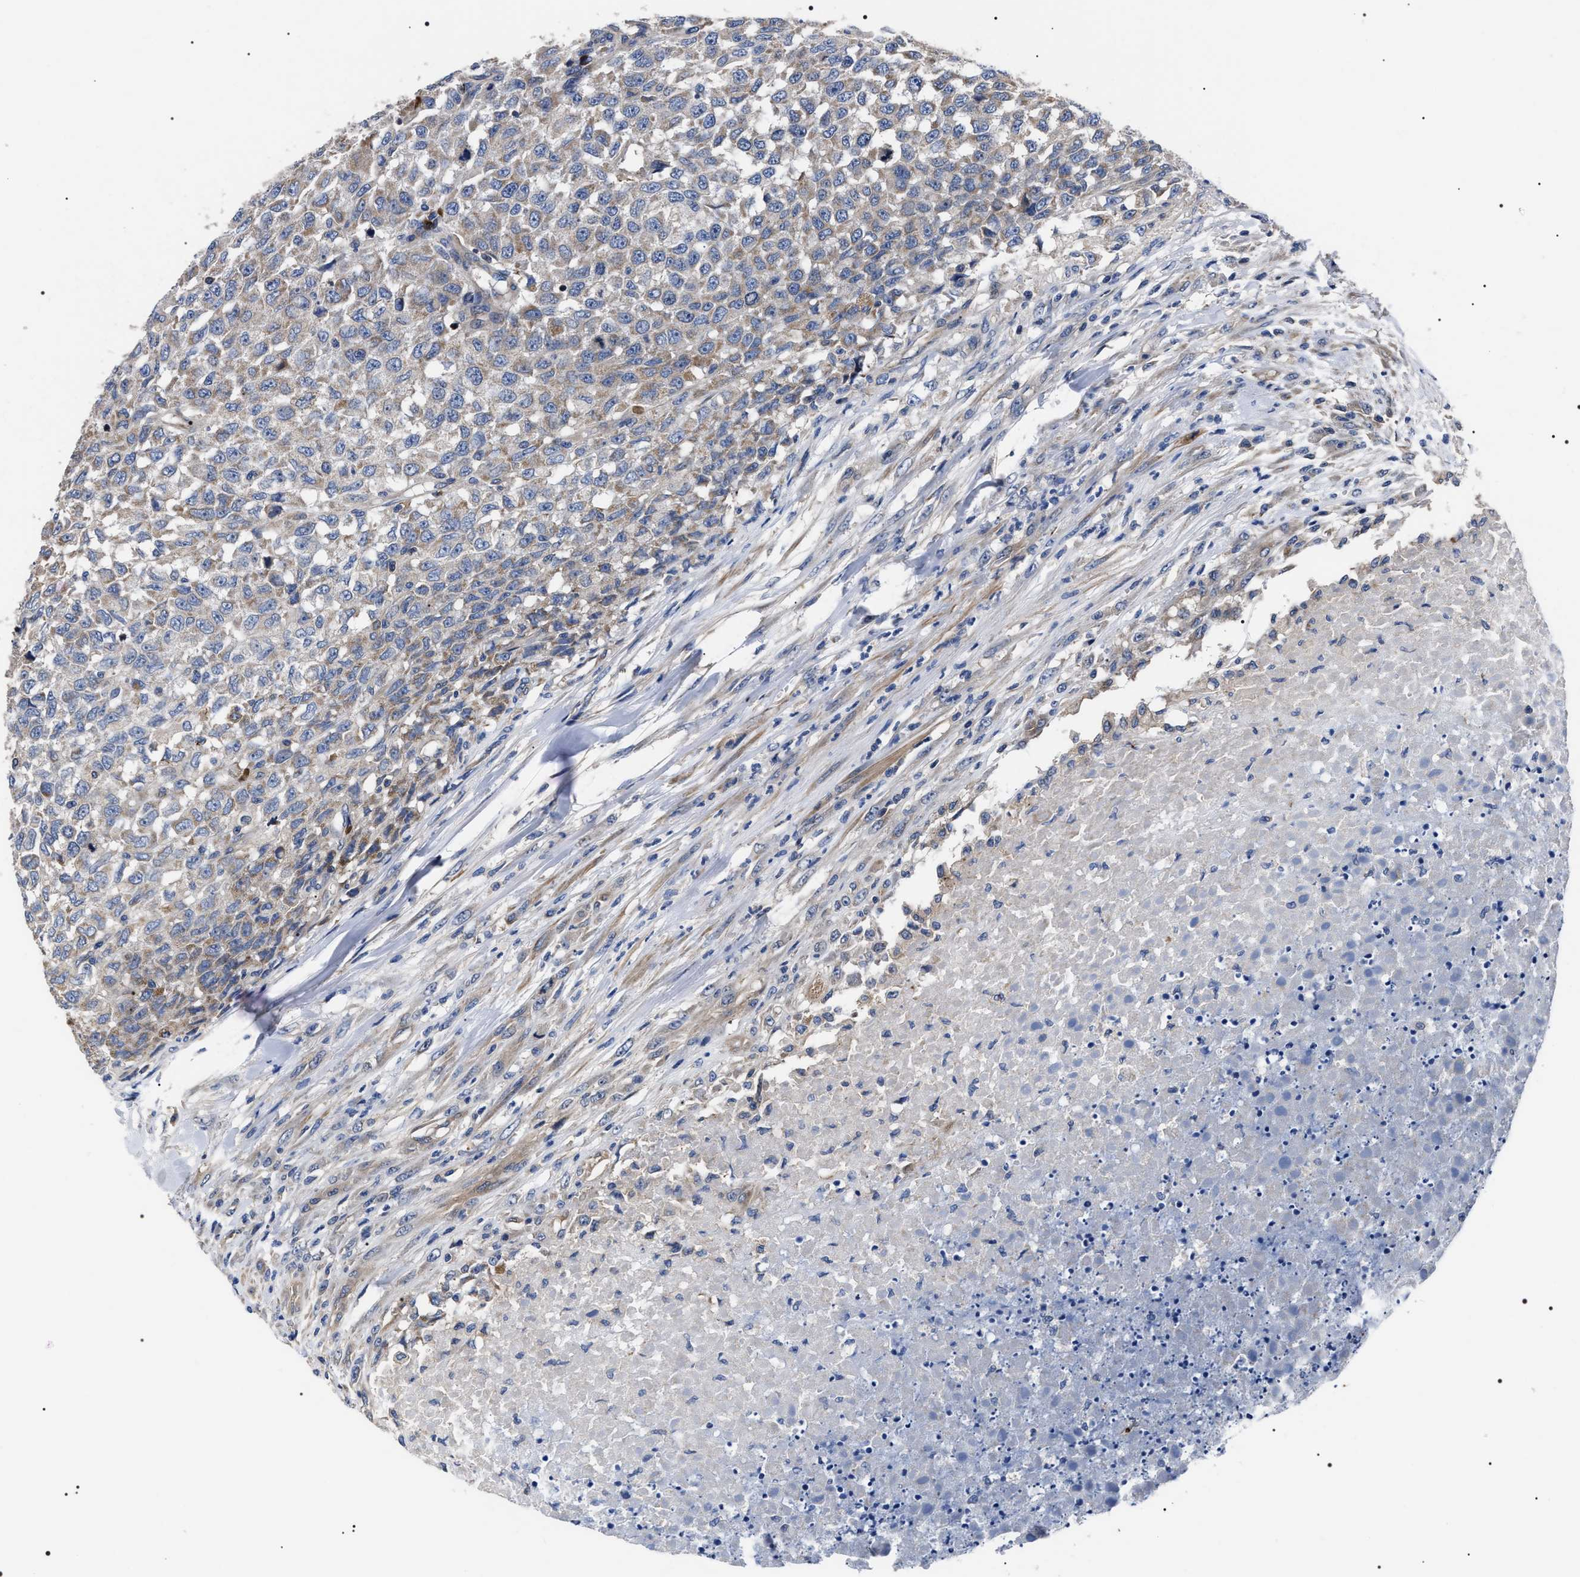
{"staining": {"intensity": "weak", "quantity": "25%-75%", "location": "cytoplasmic/membranous"}, "tissue": "testis cancer", "cell_type": "Tumor cells", "image_type": "cancer", "snomed": [{"axis": "morphology", "description": "Seminoma, NOS"}, {"axis": "topography", "description": "Testis"}], "caption": "Seminoma (testis) stained for a protein (brown) displays weak cytoplasmic/membranous positive expression in approximately 25%-75% of tumor cells.", "gene": "MIS18A", "patient": {"sex": "male", "age": 59}}